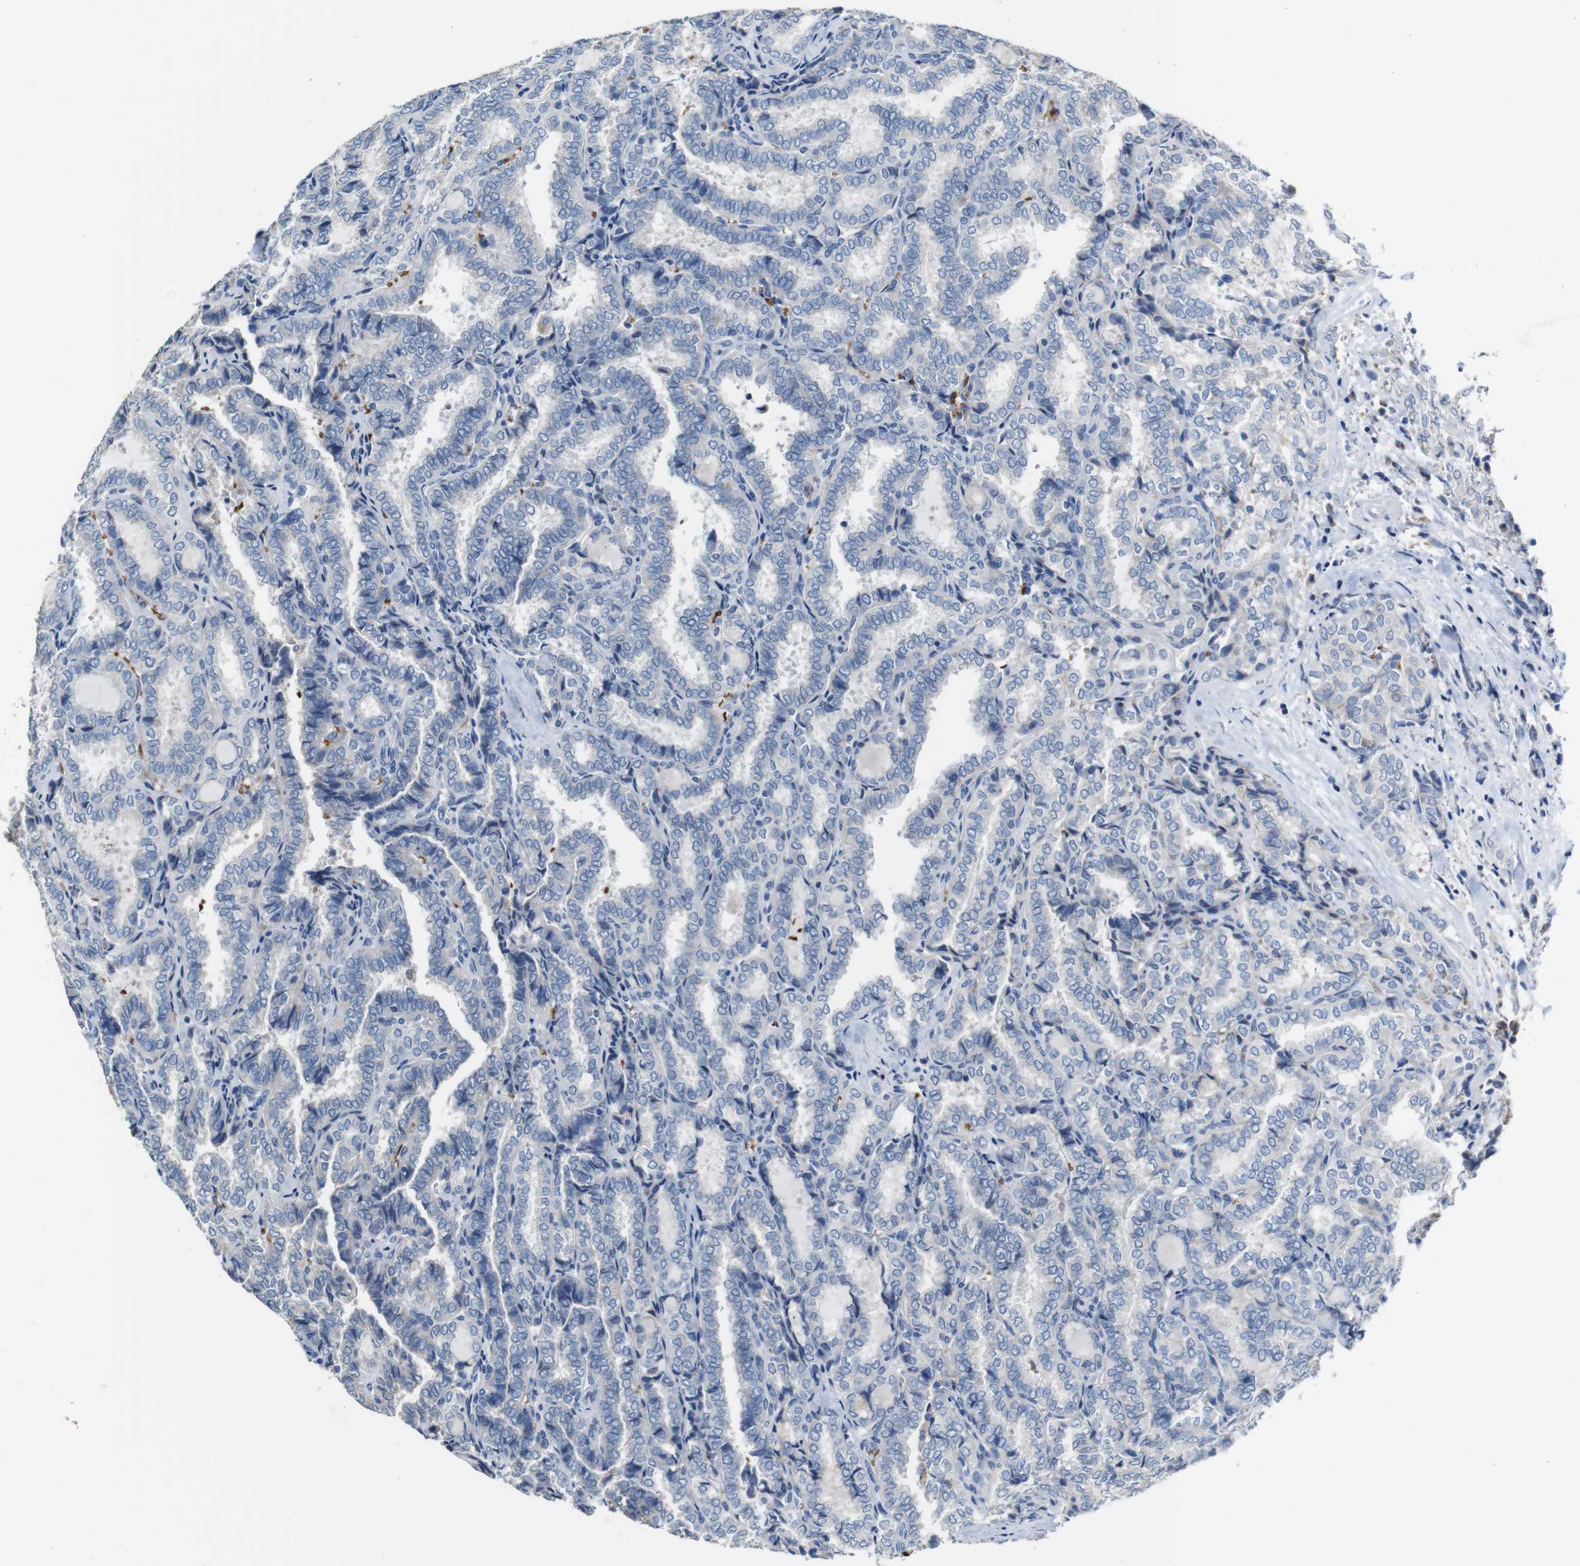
{"staining": {"intensity": "negative", "quantity": "none", "location": "none"}, "tissue": "thyroid cancer", "cell_type": "Tumor cells", "image_type": "cancer", "snomed": [{"axis": "morphology", "description": "Normal tissue, NOS"}, {"axis": "morphology", "description": "Papillary adenocarcinoma, NOS"}, {"axis": "topography", "description": "Thyroid gland"}], "caption": "IHC photomicrograph of thyroid papillary adenocarcinoma stained for a protein (brown), which exhibits no staining in tumor cells.", "gene": "IGSF8", "patient": {"sex": "female", "age": 30}}